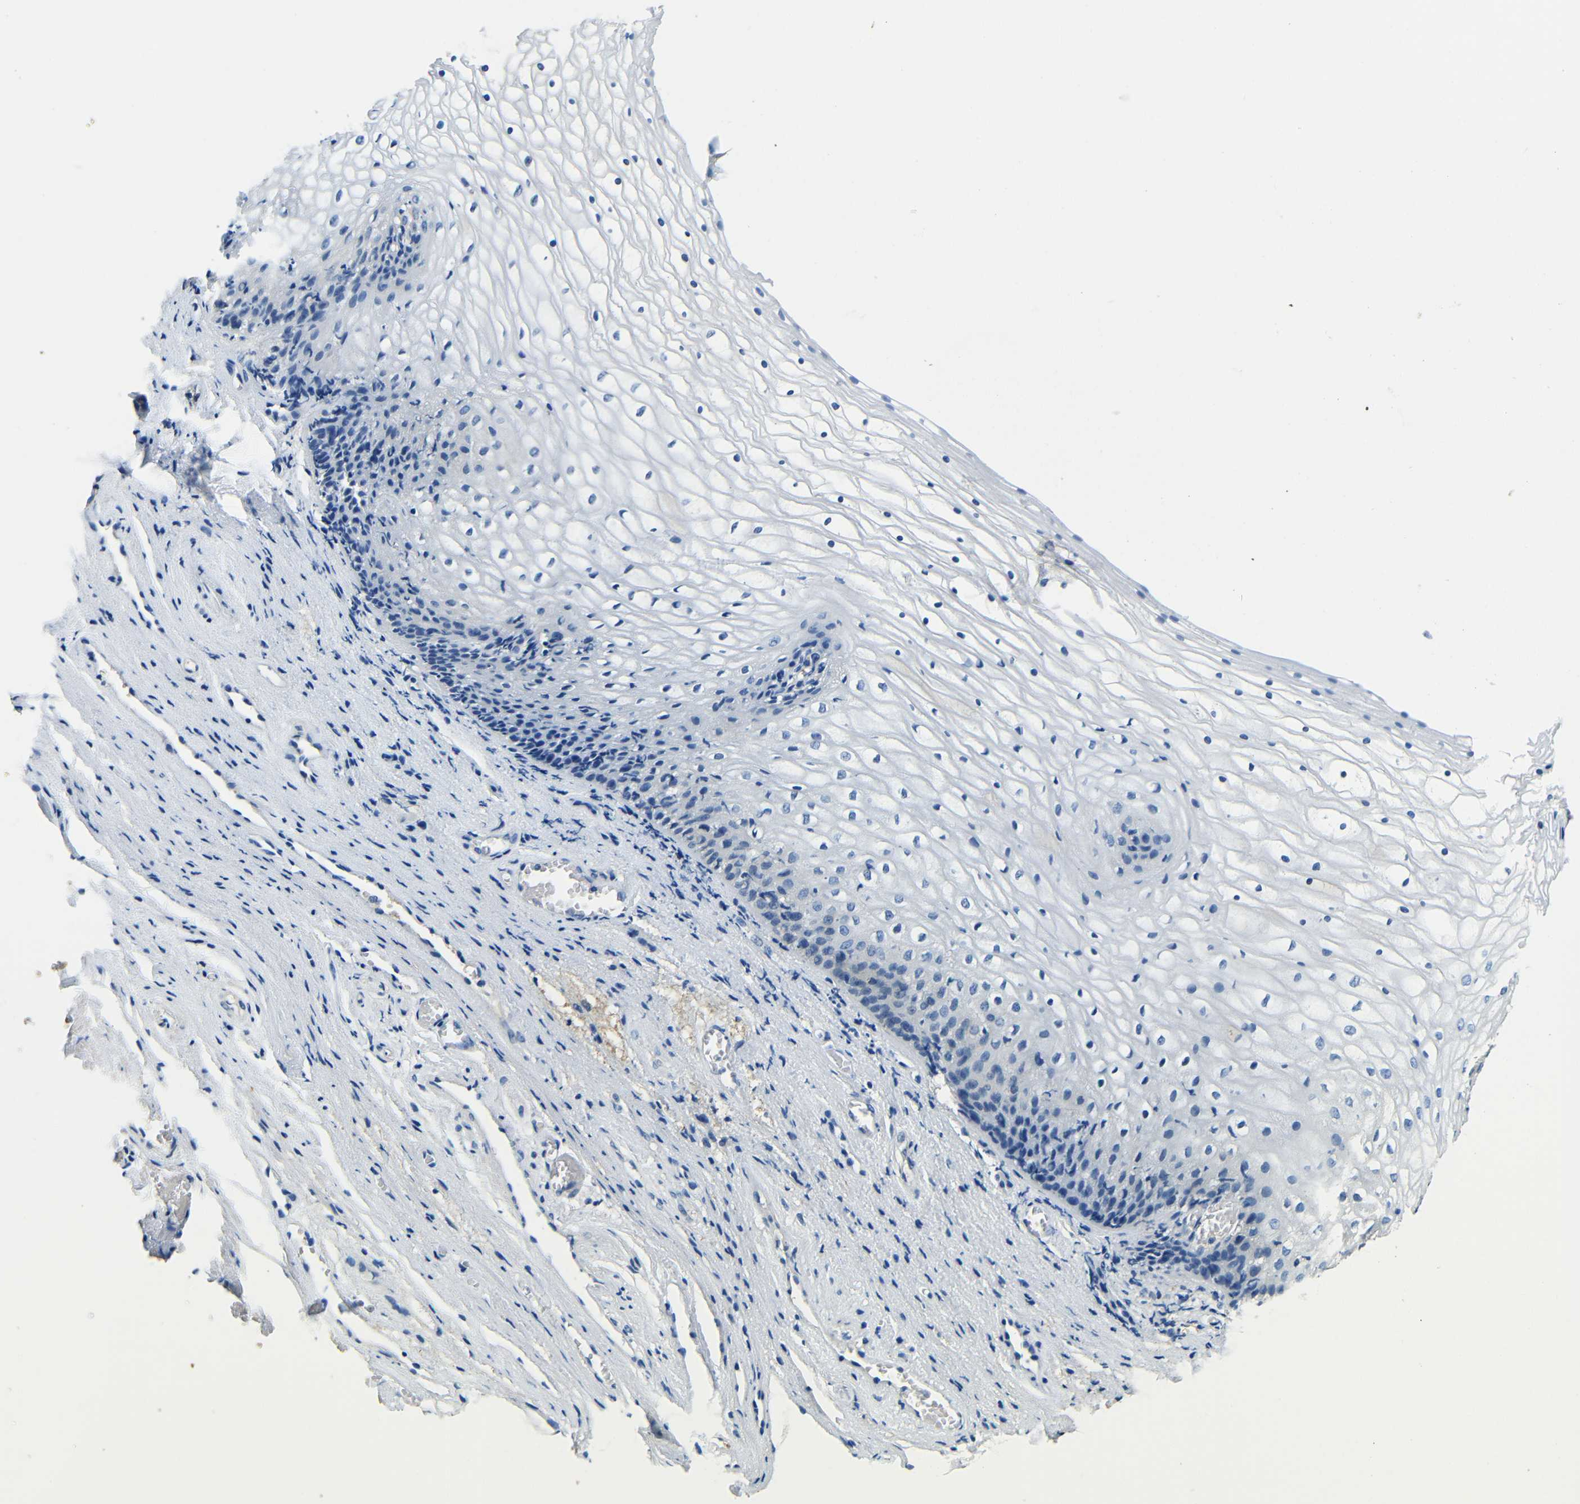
{"staining": {"intensity": "negative", "quantity": "none", "location": "none"}, "tissue": "vagina", "cell_type": "Squamous epithelial cells", "image_type": "normal", "snomed": [{"axis": "morphology", "description": "Normal tissue, NOS"}, {"axis": "topography", "description": "Vagina"}], "caption": "Immunohistochemical staining of benign vagina shows no significant expression in squamous epithelial cells.", "gene": "FMO5", "patient": {"sex": "female", "age": 34}}